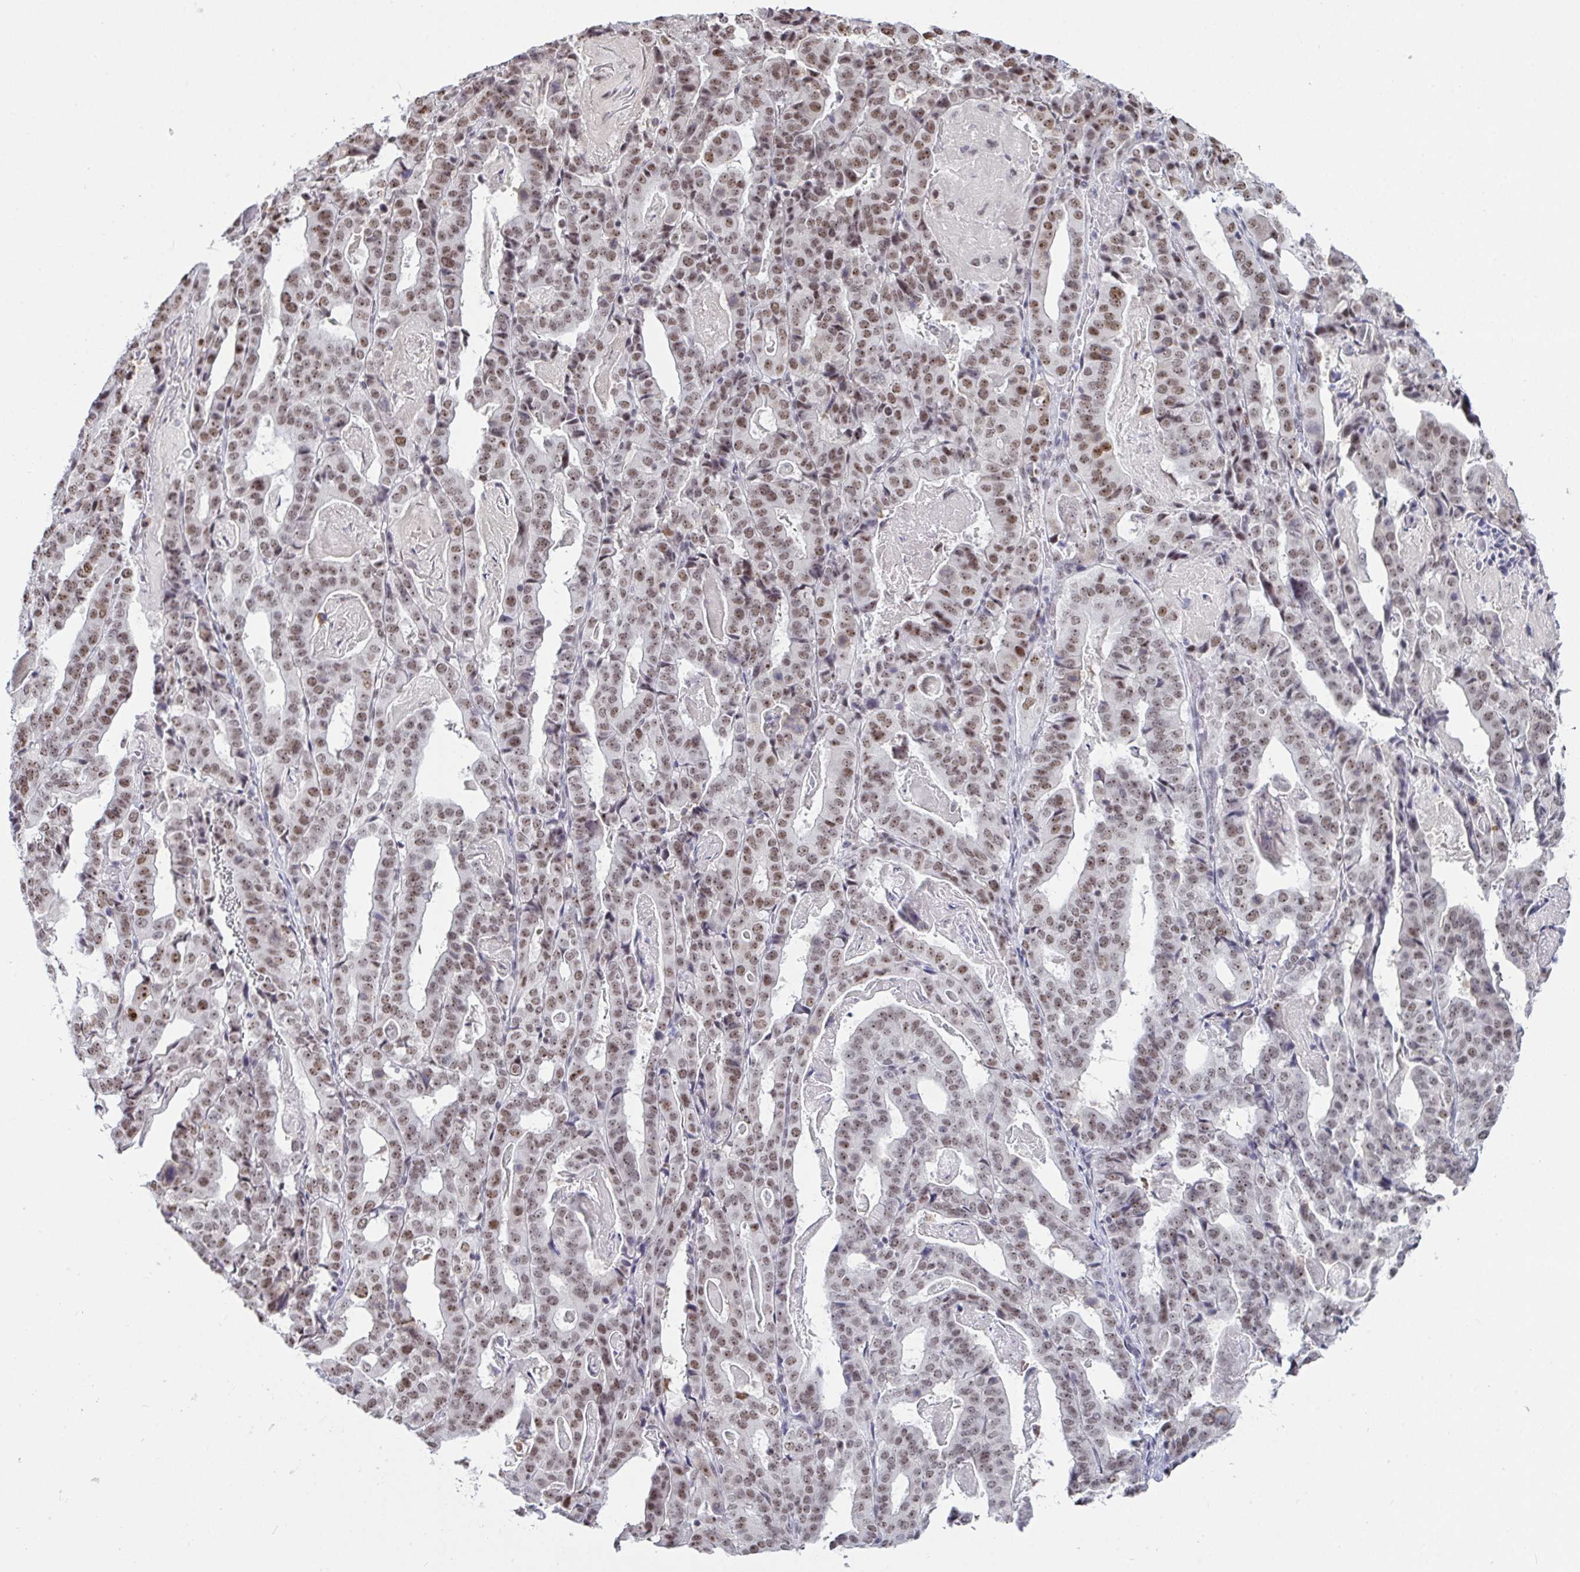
{"staining": {"intensity": "moderate", "quantity": ">75%", "location": "nuclear"}, "tissue": "stomach cancer", "cell_type": "Tumor cells", "image_type": "cancer", "snomed": [{"axis": "morphology", "description": "Adenocarcinoma, NOS"}, {"axis": "topography", "description": "Stomach"}], "caption": "Protein expression analysis of human stomach adenocarcinoma reveals moderate nuclear expression in approximately >75% of tumor cells.", "gene": "SUPT16H", "patient": {"sex": "male", "age": 48}}